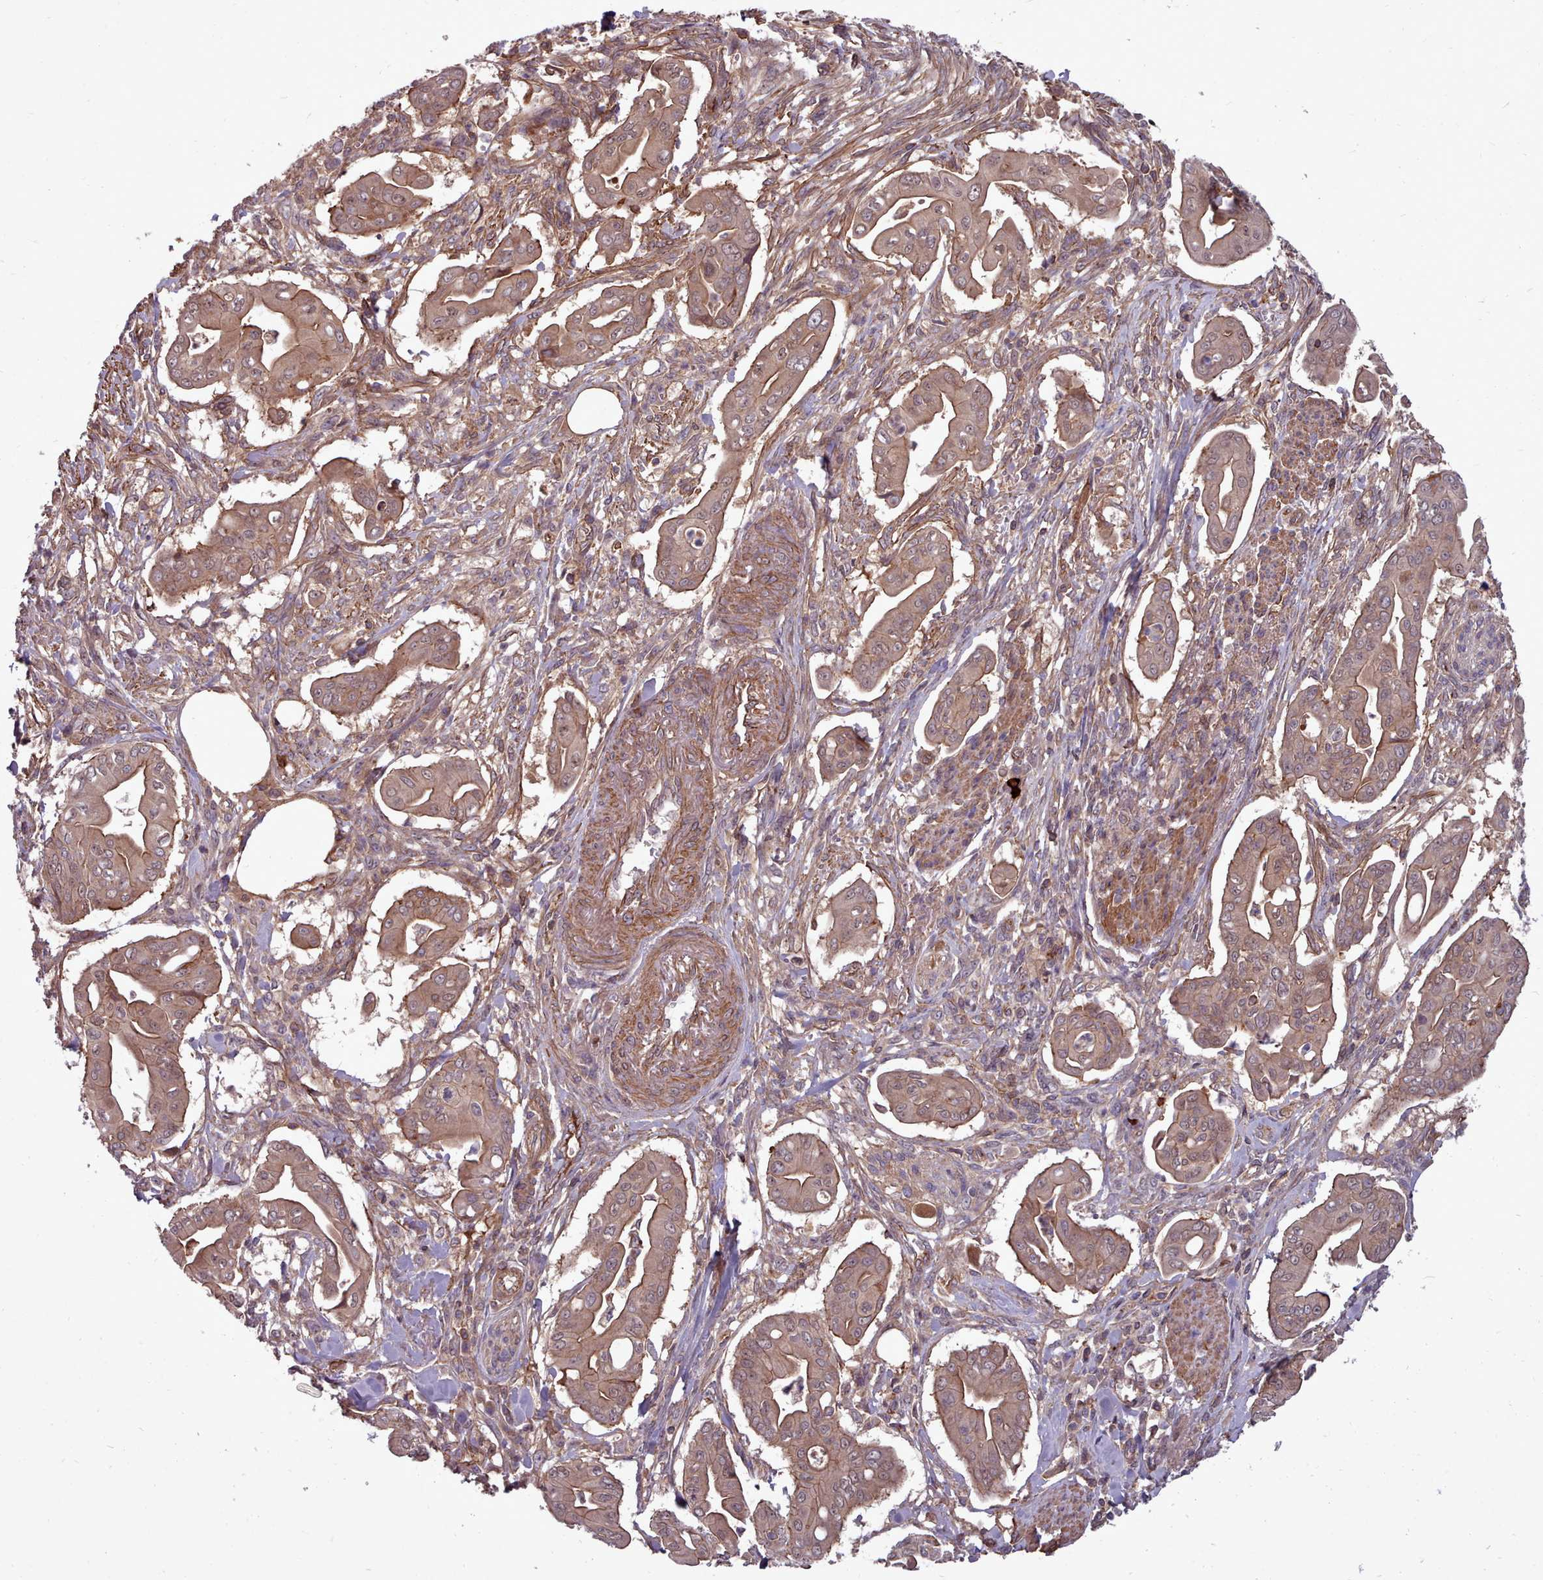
{"staining": {"intensity": "moderate", "quantity": ">75%", "location": "cytoplasmic/membranous"}, "tissue": "pancreatic cancer", "cell_type": "Tumor cells", "image_type": "cancer", "snomed": [{"axis": "morphology", "description": "Adenocarcinoma, NOS"}, {"axis": "topography", "description": "Pancreas"}], "caption": "An immunohistochemistry (IHC) image of tumor tissue is shown. Protein staining in brown labels moderate cytoplasmic/membranous positivity in pancreatic adenocarcinoma within tumor cells. (DAB IHC, brown staining for protein, blue staining for nuclei).", "gene": "STUB1", "patient": {"sex": "male", "age": 71}}